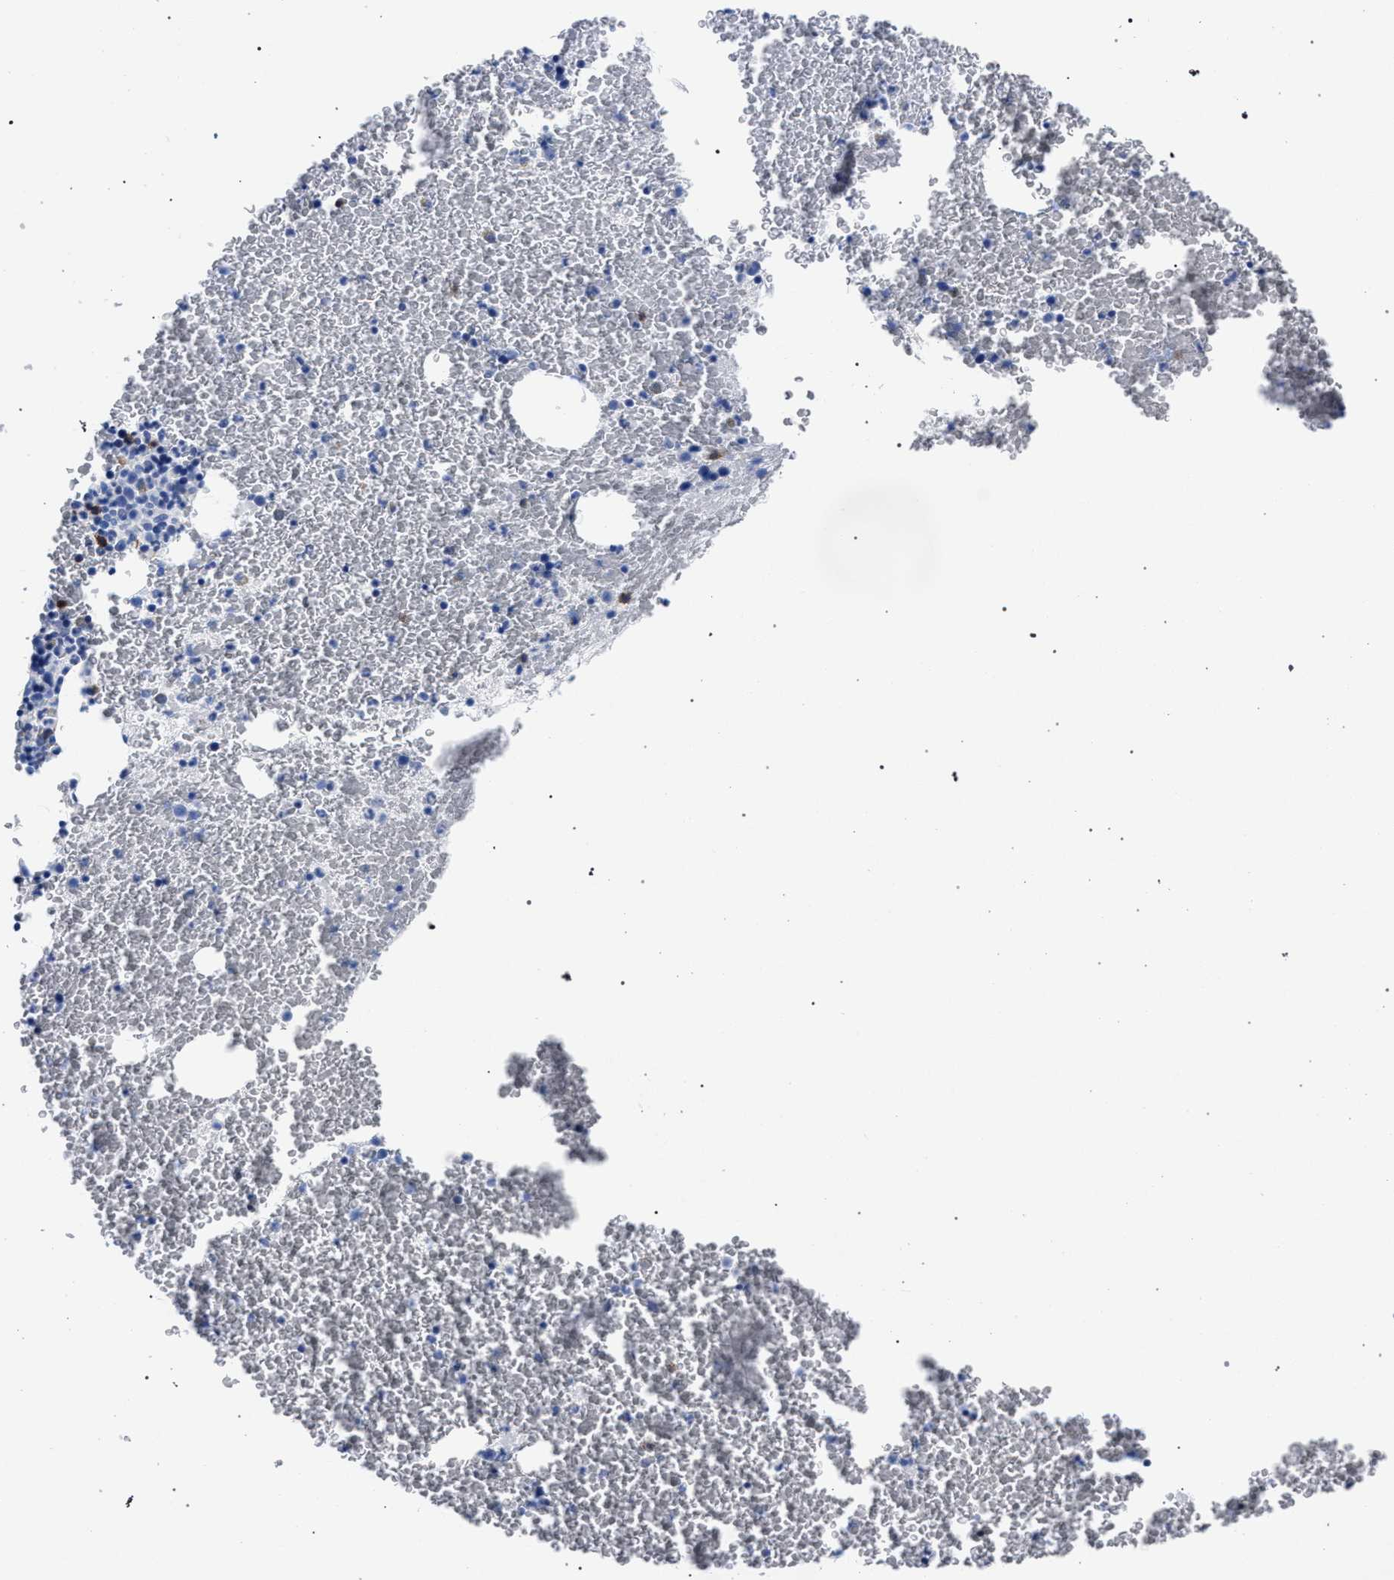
{"staining": {"intensity": "negative", "quantity": "none", "location": "none"}, "tissue": "bone marrow", "cell_type": "Hematopoietic cells", "image_type": "normal", "snomed": [{"axis": "morphology", "description": "Normal tissue, NOS"}, {"axis": "morphology", "description": "Inflammation, NOS"}, {"axis": "topography", "description": "Bone marrow"}], "caption": "Hematopoietic cells are negative for protein expression in benign human bone marrow. Brightfield microscopy of immunohistochemistry (IHC) stained with DAB (brown) and hematoxylin (blue), captured at high magnification.", "gene": "KLRK1", "patient": {"sex": "male", "age": 47}}